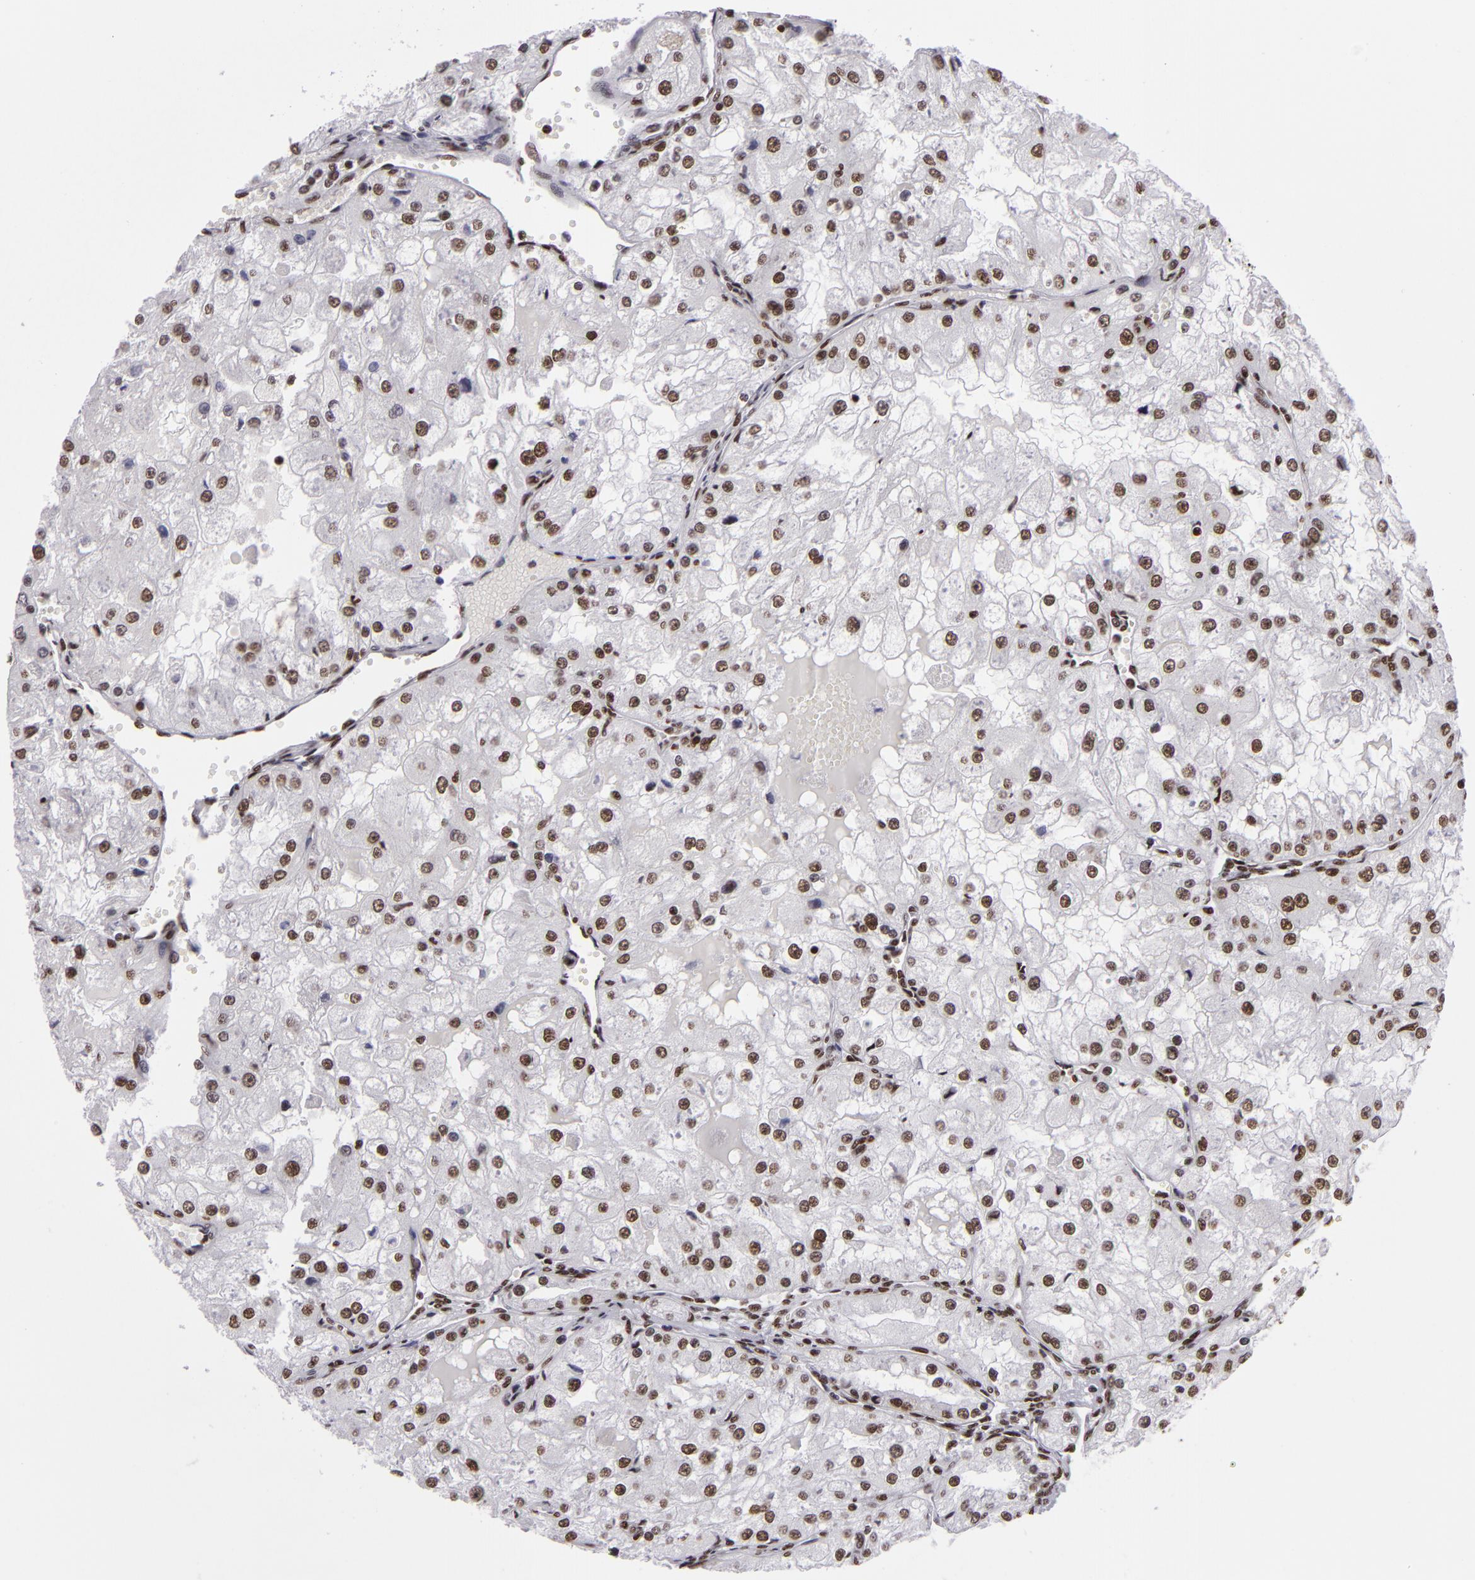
{"staining": {"intensity": "moderate", "quantity": ">75%", "location": "nuclear"}, "tissue": "renal cancer", "cell_type": "Tumor cells", "image_type": "cancer", "snomed": [{"axis": "morphology", "description": "Adenocarcinoma, NOS"}, {"axis": "topography", "description": "Kidney"}], "caption": "Brown immunohistochemical staining in human renal cancer demonstrates moderate nuclear positivity in approximately >75% of tumor cells.", "gene": "SAFB", "patient": {"sex": "female", "age": 74}}